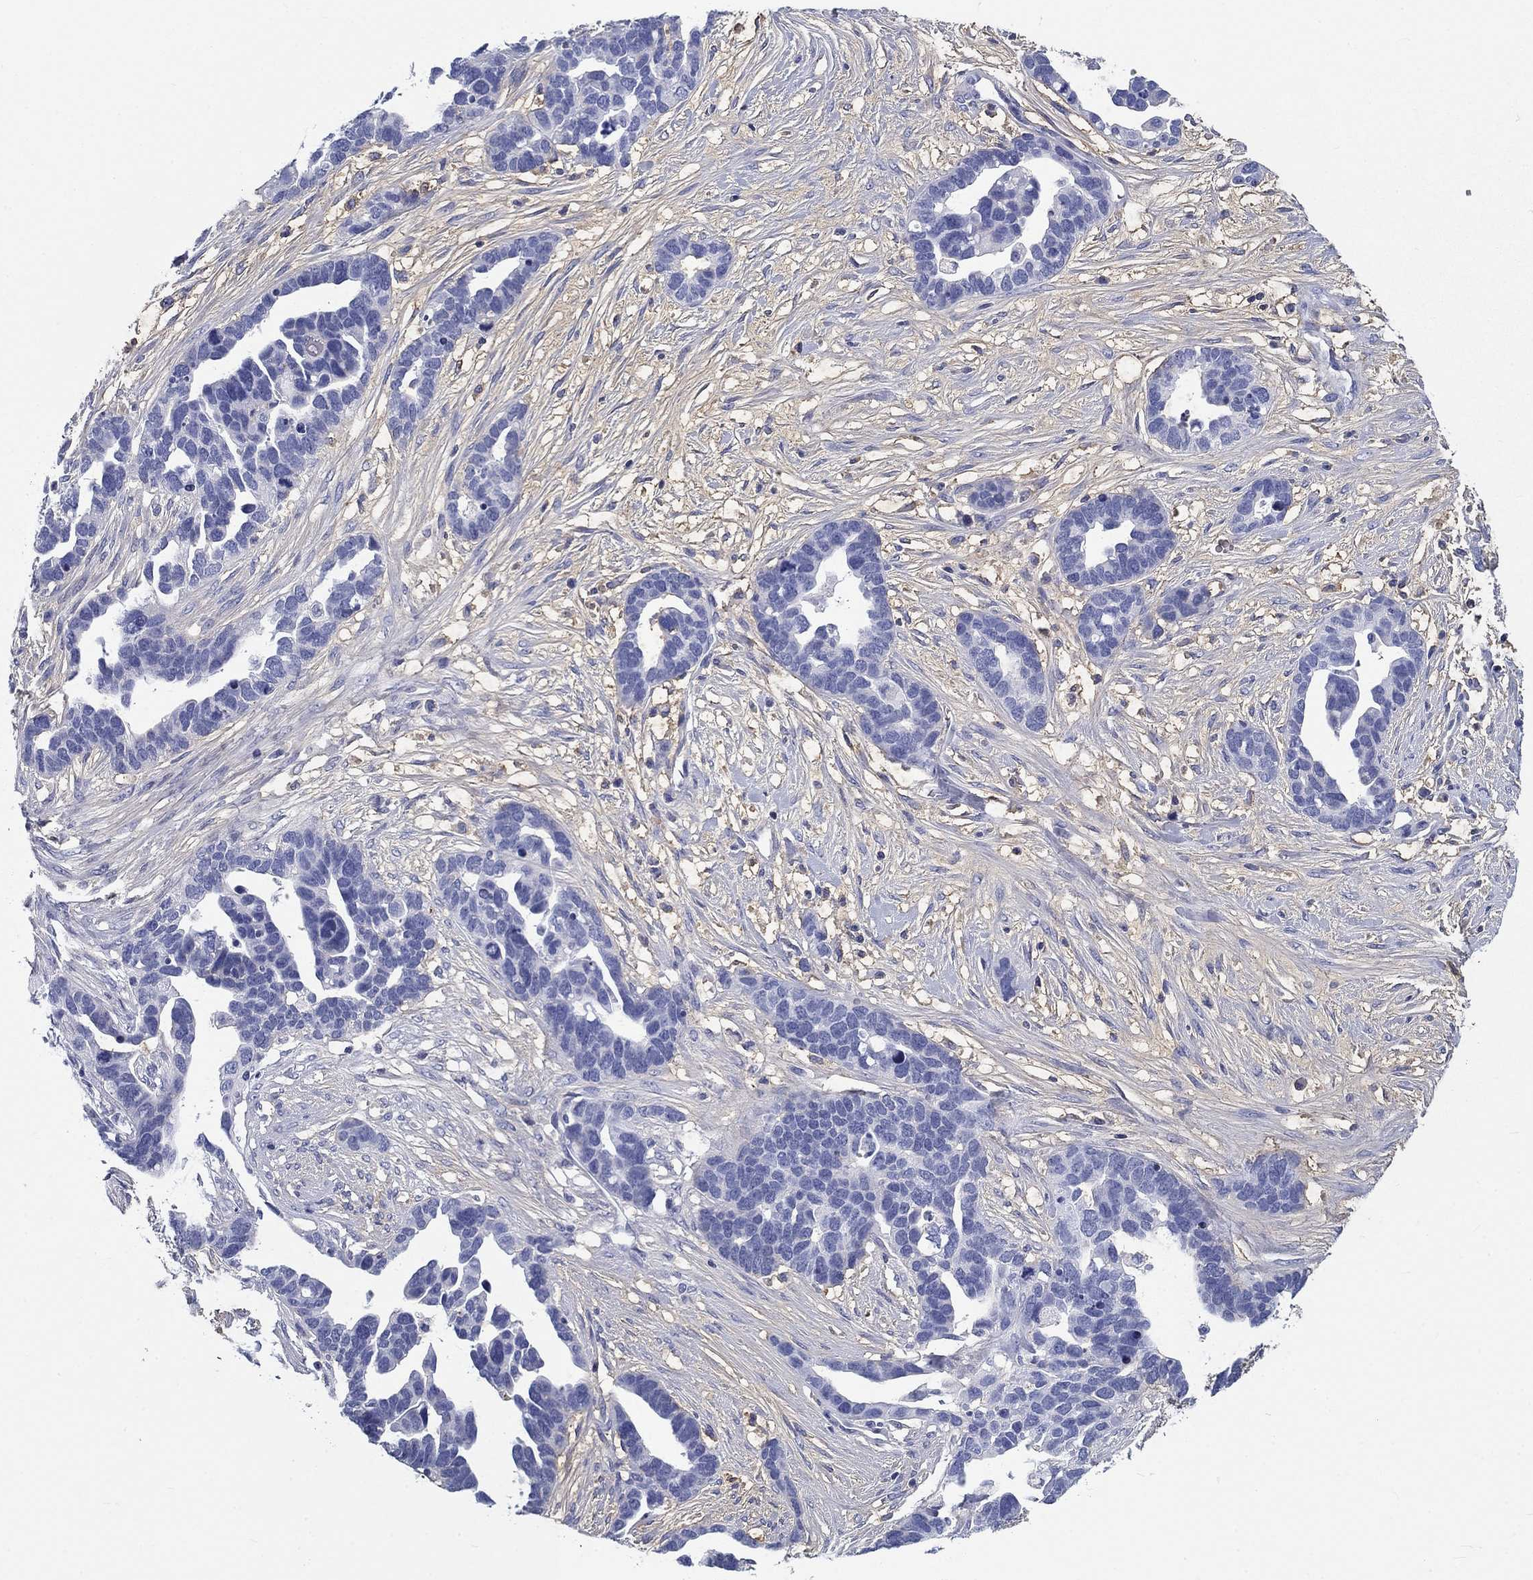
{"staining": {"intensity": "negative", "quantity": "none", "location": "none"}, "tissue": "ovarian cancer", "cell_type": "Tumor cells", "image_type": "cancer", "snomed": [{"axis": "morphology", "description": "Cystadenocarcinoma, serous, NOS"}, {"axis": "topography", "description": "Ovary"}], "caption": "This photomicrograph is of serous cystadenocarcinoma (ovarian) stained with IHC to label a protein in brown with the nuclei are counter-stained blue. There is no staining in tumor cells.", "gene": "CD40LG", "patient": {"sex": "female", "age": 54}}